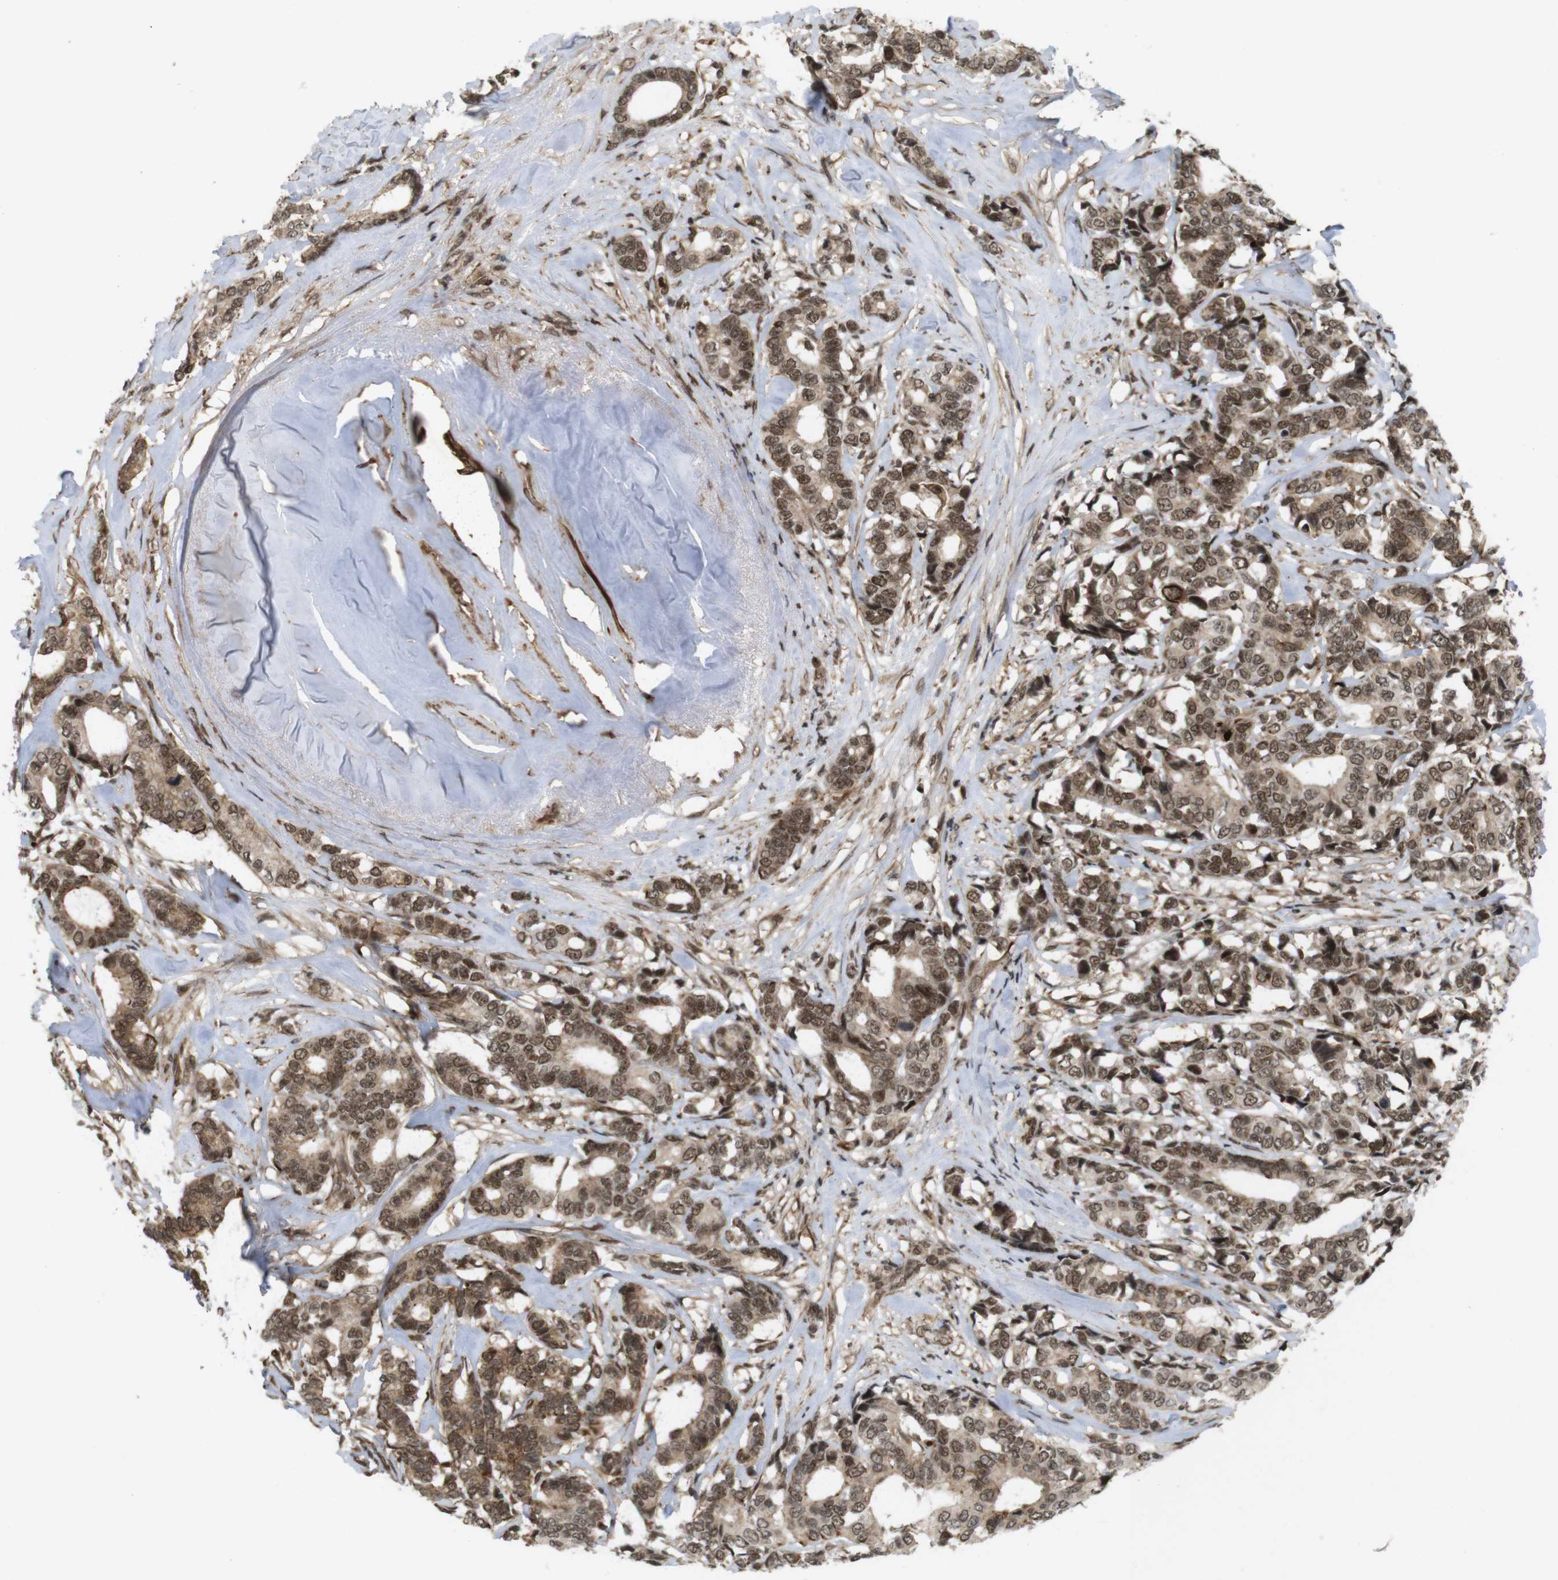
{"staining": {"intensity": "moderate", "quantity": ">75%", "location": "cytoplasmic/membranous,nuclear"}, "tissue": "breast cancer", "cell_type": "Tumor cells", "image_type": "cancer", "snomed": [{"axis": "morphology", "description": "Duct carcinoma"}, {"axis": "topography", "description": "Breast"}], "caption": "This image displays immunohistochemistry (IHC) staining of intraductal carcinoma (breast), with medium moderate cytoplasmic/membranous and nuclear staining in approximately >75% of tumor cells.", "gene": "SP2", "patient": {"sex": "female", "age": 87}}